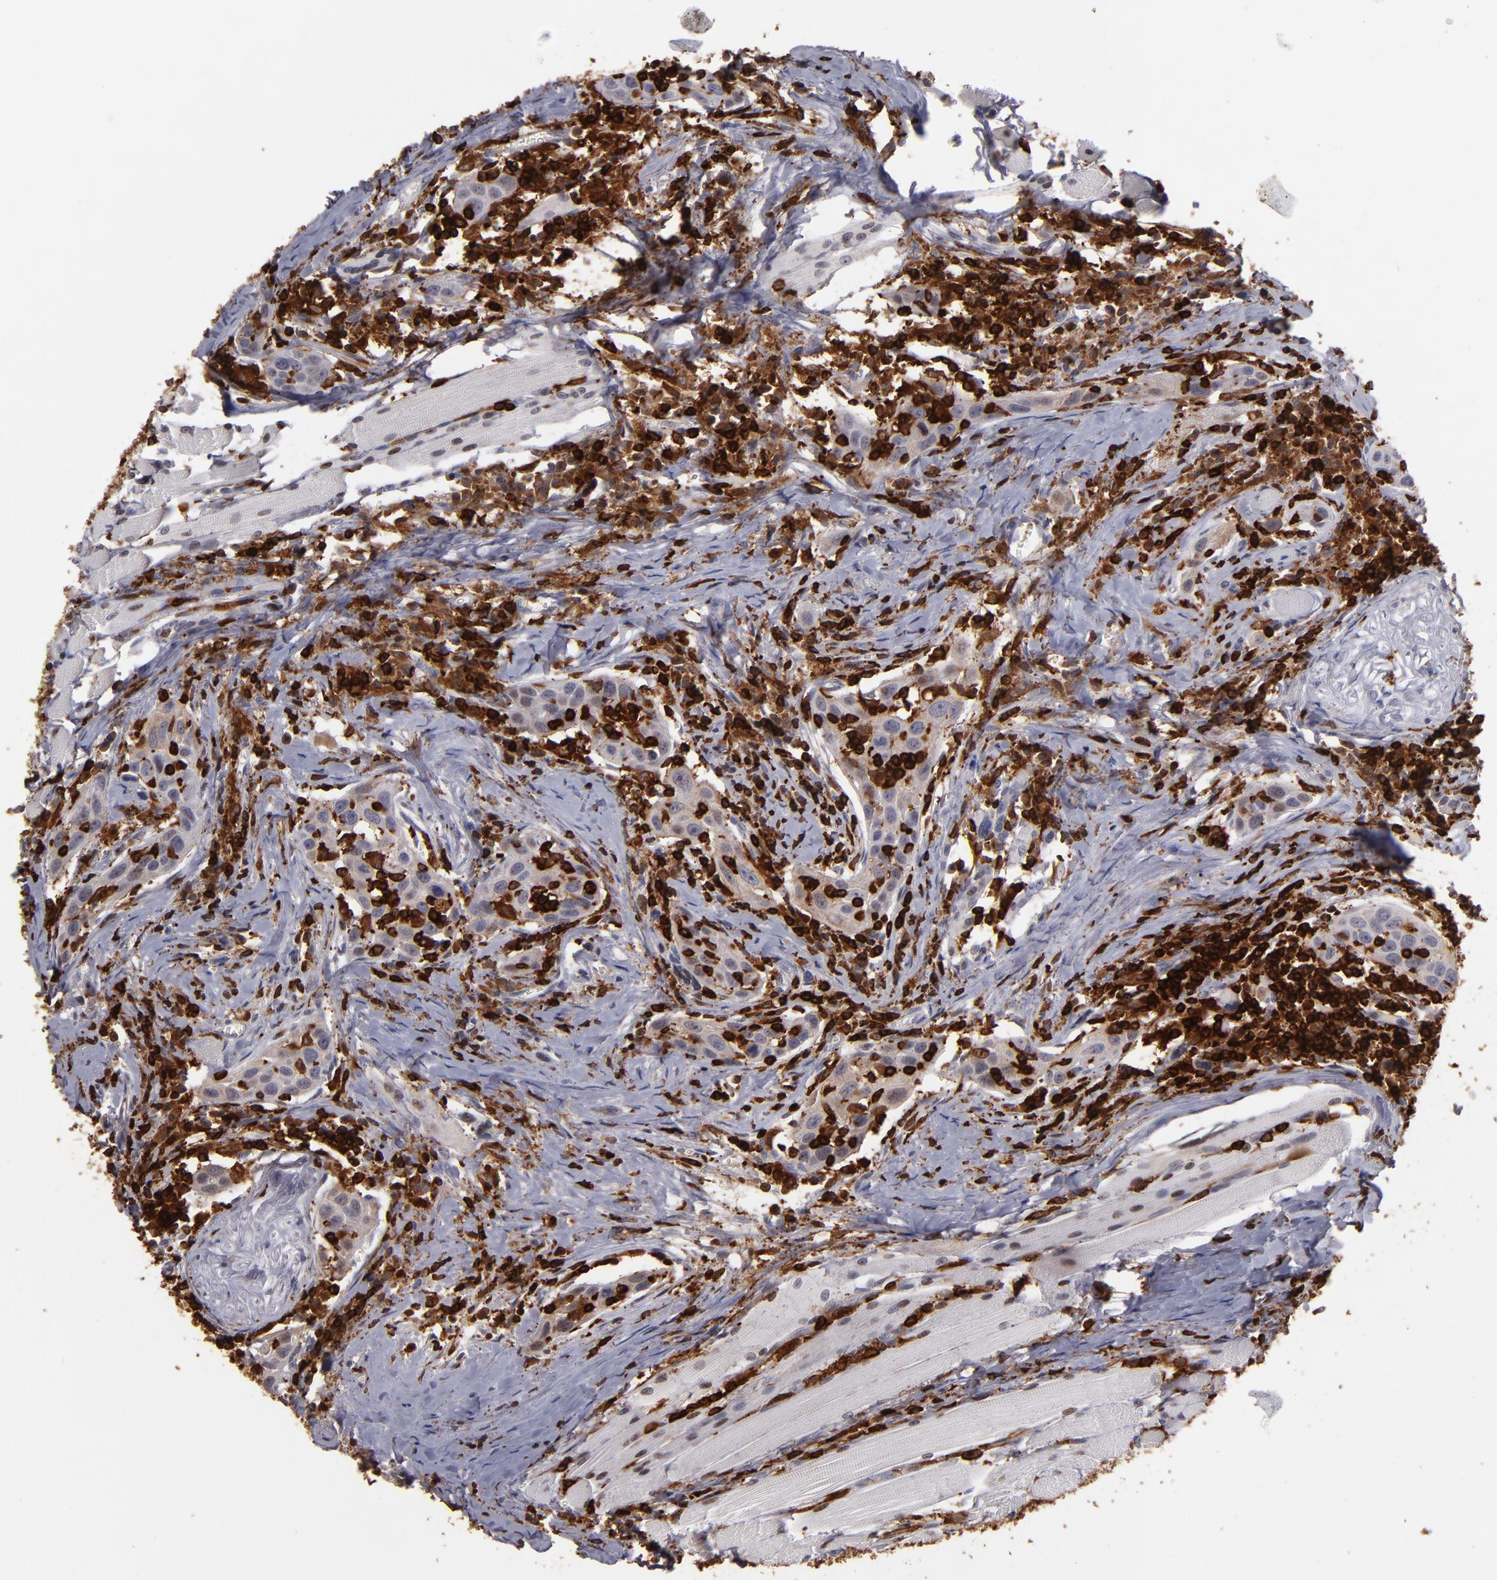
{"staining": {"intensity": "weak", "quantity": "<25%", "location": "cytoplasmic/membranous"}, "tissue": "head and neck cancer", "cell_type": "Tumor cells", "image_type": "cancer", "snomed": [{"axis": "morphology", "description": "Squamous cell carcinoma, NOS"}, {"axis": "topography", "description": "Oral tissue"}, {"axis": "topography", "description": "Head-Neck"}], "caption": "The histopathology image demonstrates no staining of tumor cells in head and neck squamous cell carcinoma. (DAB (3,3'-diaminobenzidine) immunohistochemistry (IHC) visualized using brightfield microscopy, high magnification).", "gene": "WAS", "patient": {"sex": "female", "age": 50}}